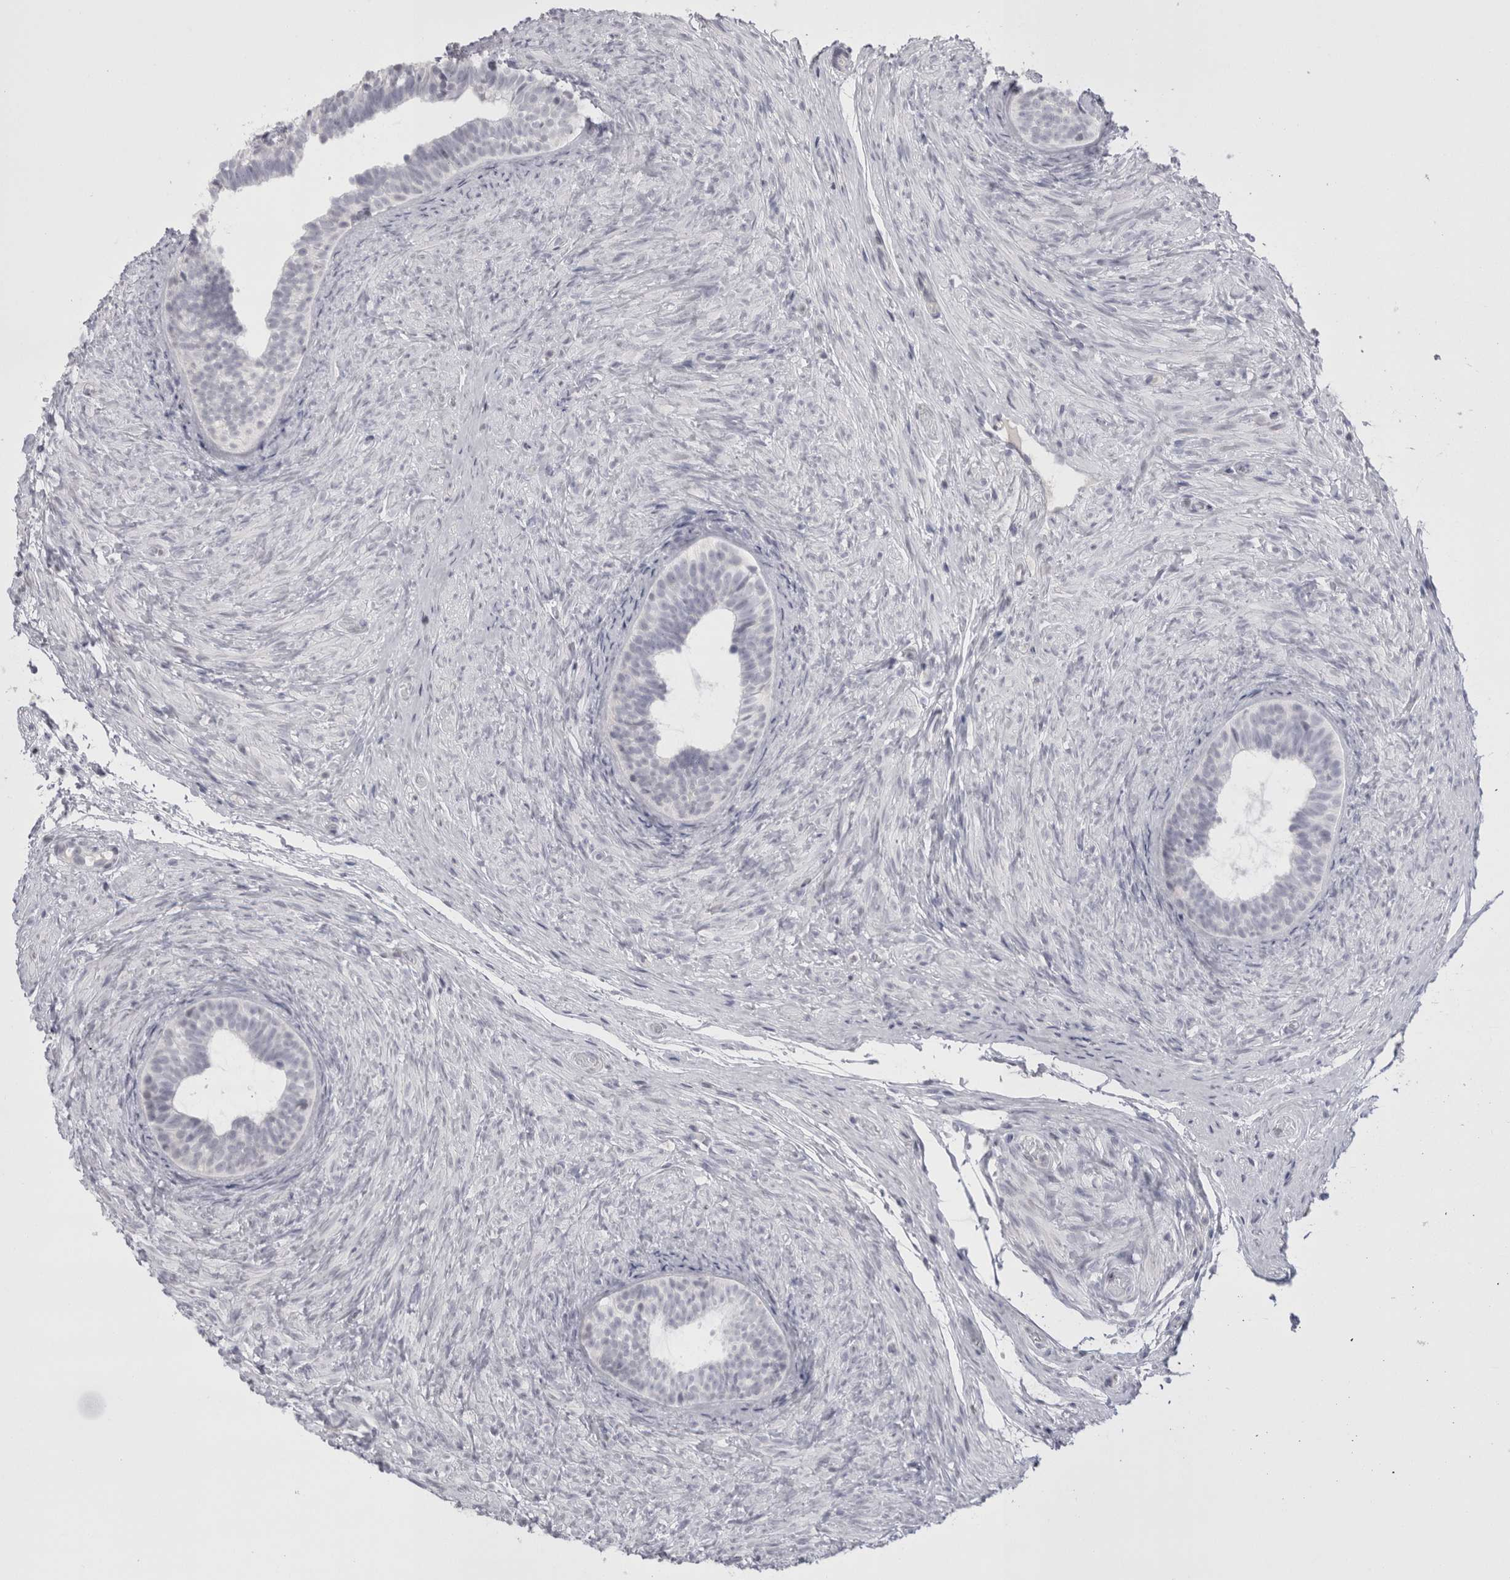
{"staining": {"intensity": "negative", "quantity": "none", "location": "none"}, "tissue": "epididymis", "cell_type": "Glandular cells", "image_type": "normal", "snomed": [{"axis": "morphology", "description": "Normal tissue, NOS"}, {"axis": "topography", "description": "Epididymis"}], "caption": "Protein analysis of normal epididymis reveals no significant staining in glandular cells. (DAB (3,3'-diaminobenzidine) immunohistochemistry (IHC) visualized using brightfield microscopy, high magnification).", "gene": "FNDC8", "patient": {"sex": "male", "age": 5}}